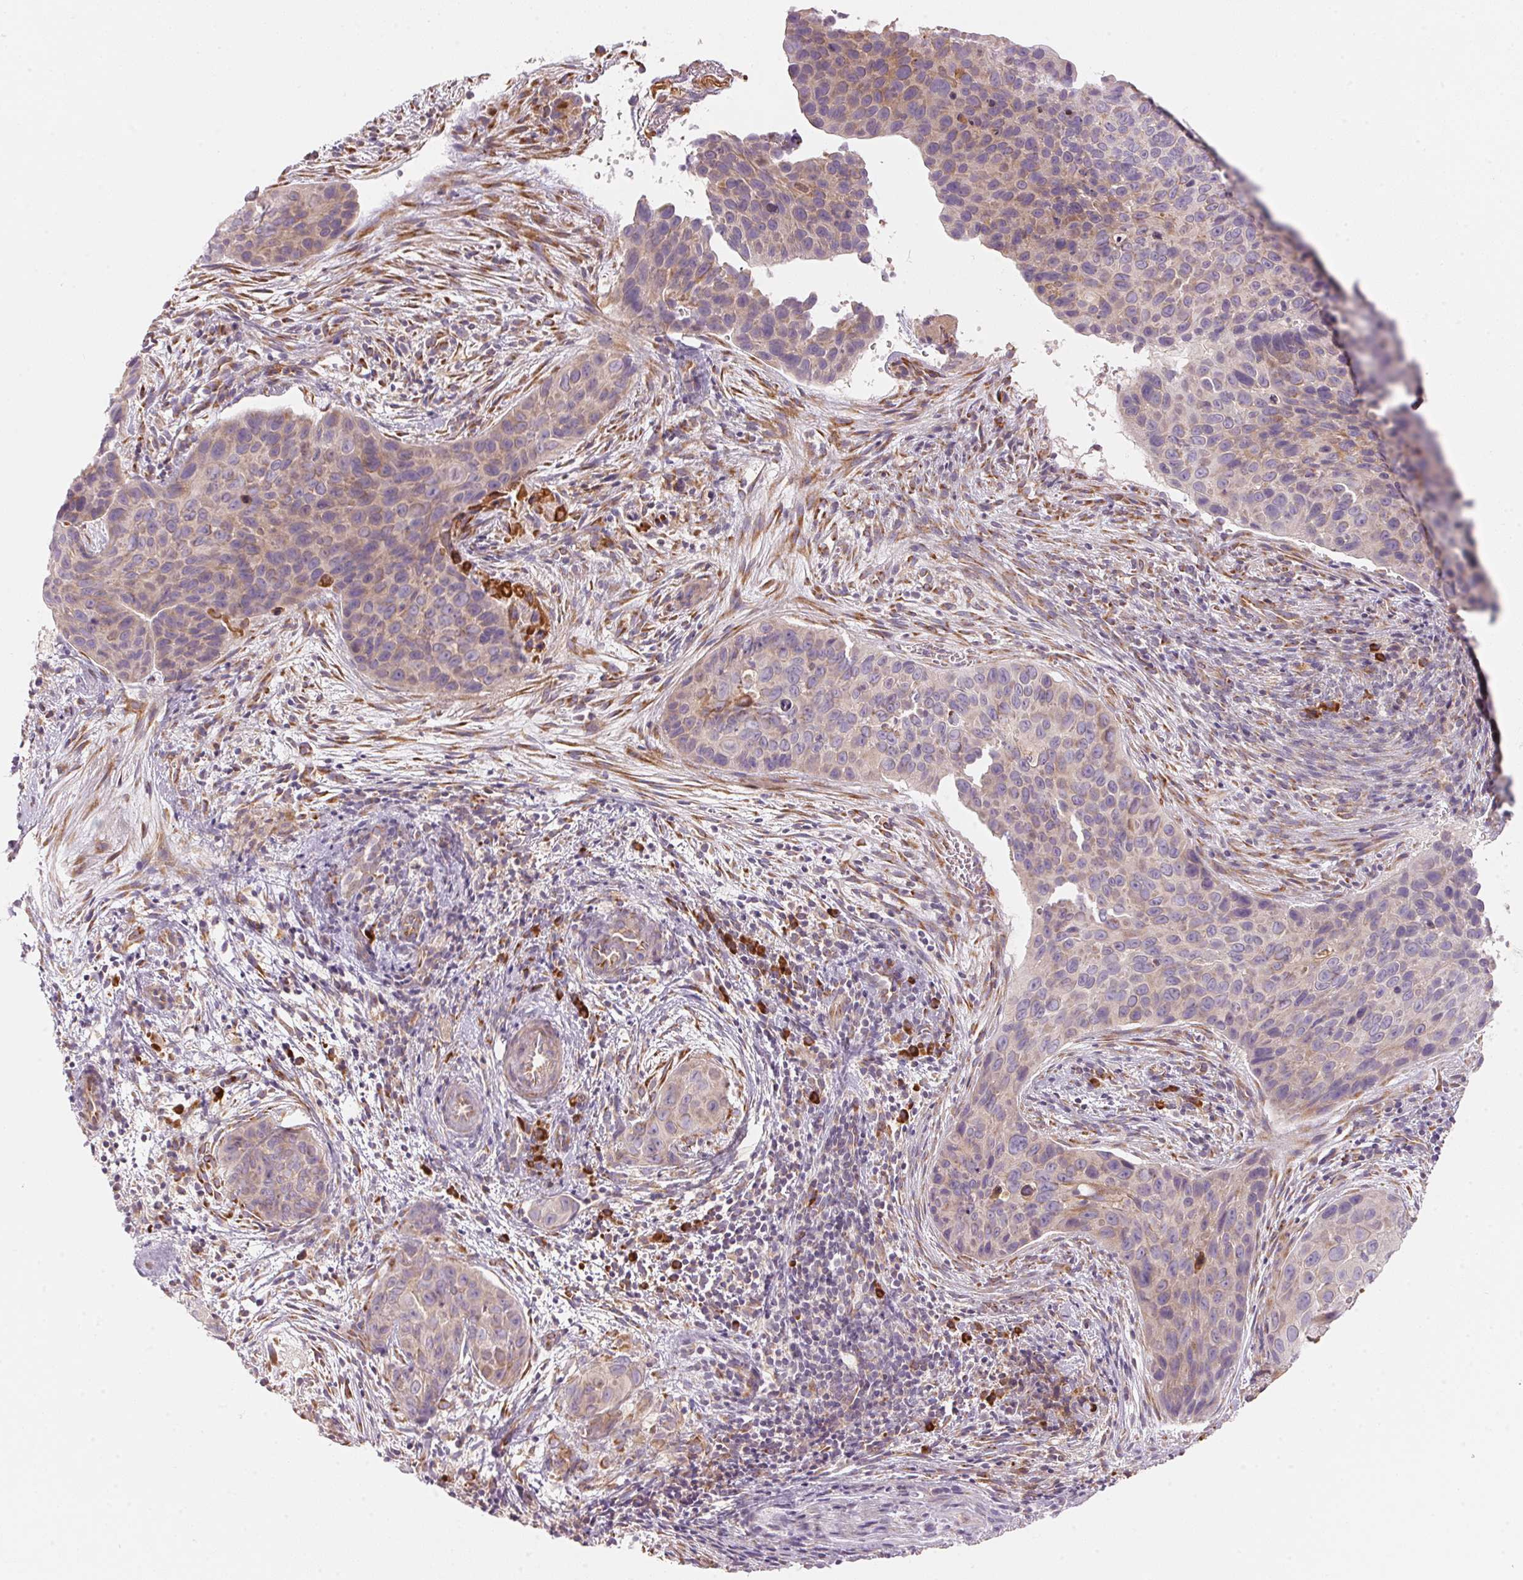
{"staining": {"intensity": "moderate", "quantity": "25%-75%", "location": "cytoplasmic/membranous"}, "tissue": "cervical cancer", "cell_type": "Tumor cells", "image_type": "cancer", "snomed": [{"axis": "morphology", "description": "Squamous cell carcinoma, NOS"}, {"axis": "topography", "description": "Cervix"}], "caption": "Tumor cells demonstrate medium levels of moderate cytoplasmic/membranous positivity in approximately 25%-75% of cells in human cervical cancer.", "gene": "BLOC1S2", "patient": {"sex": "female", "age": 35}}